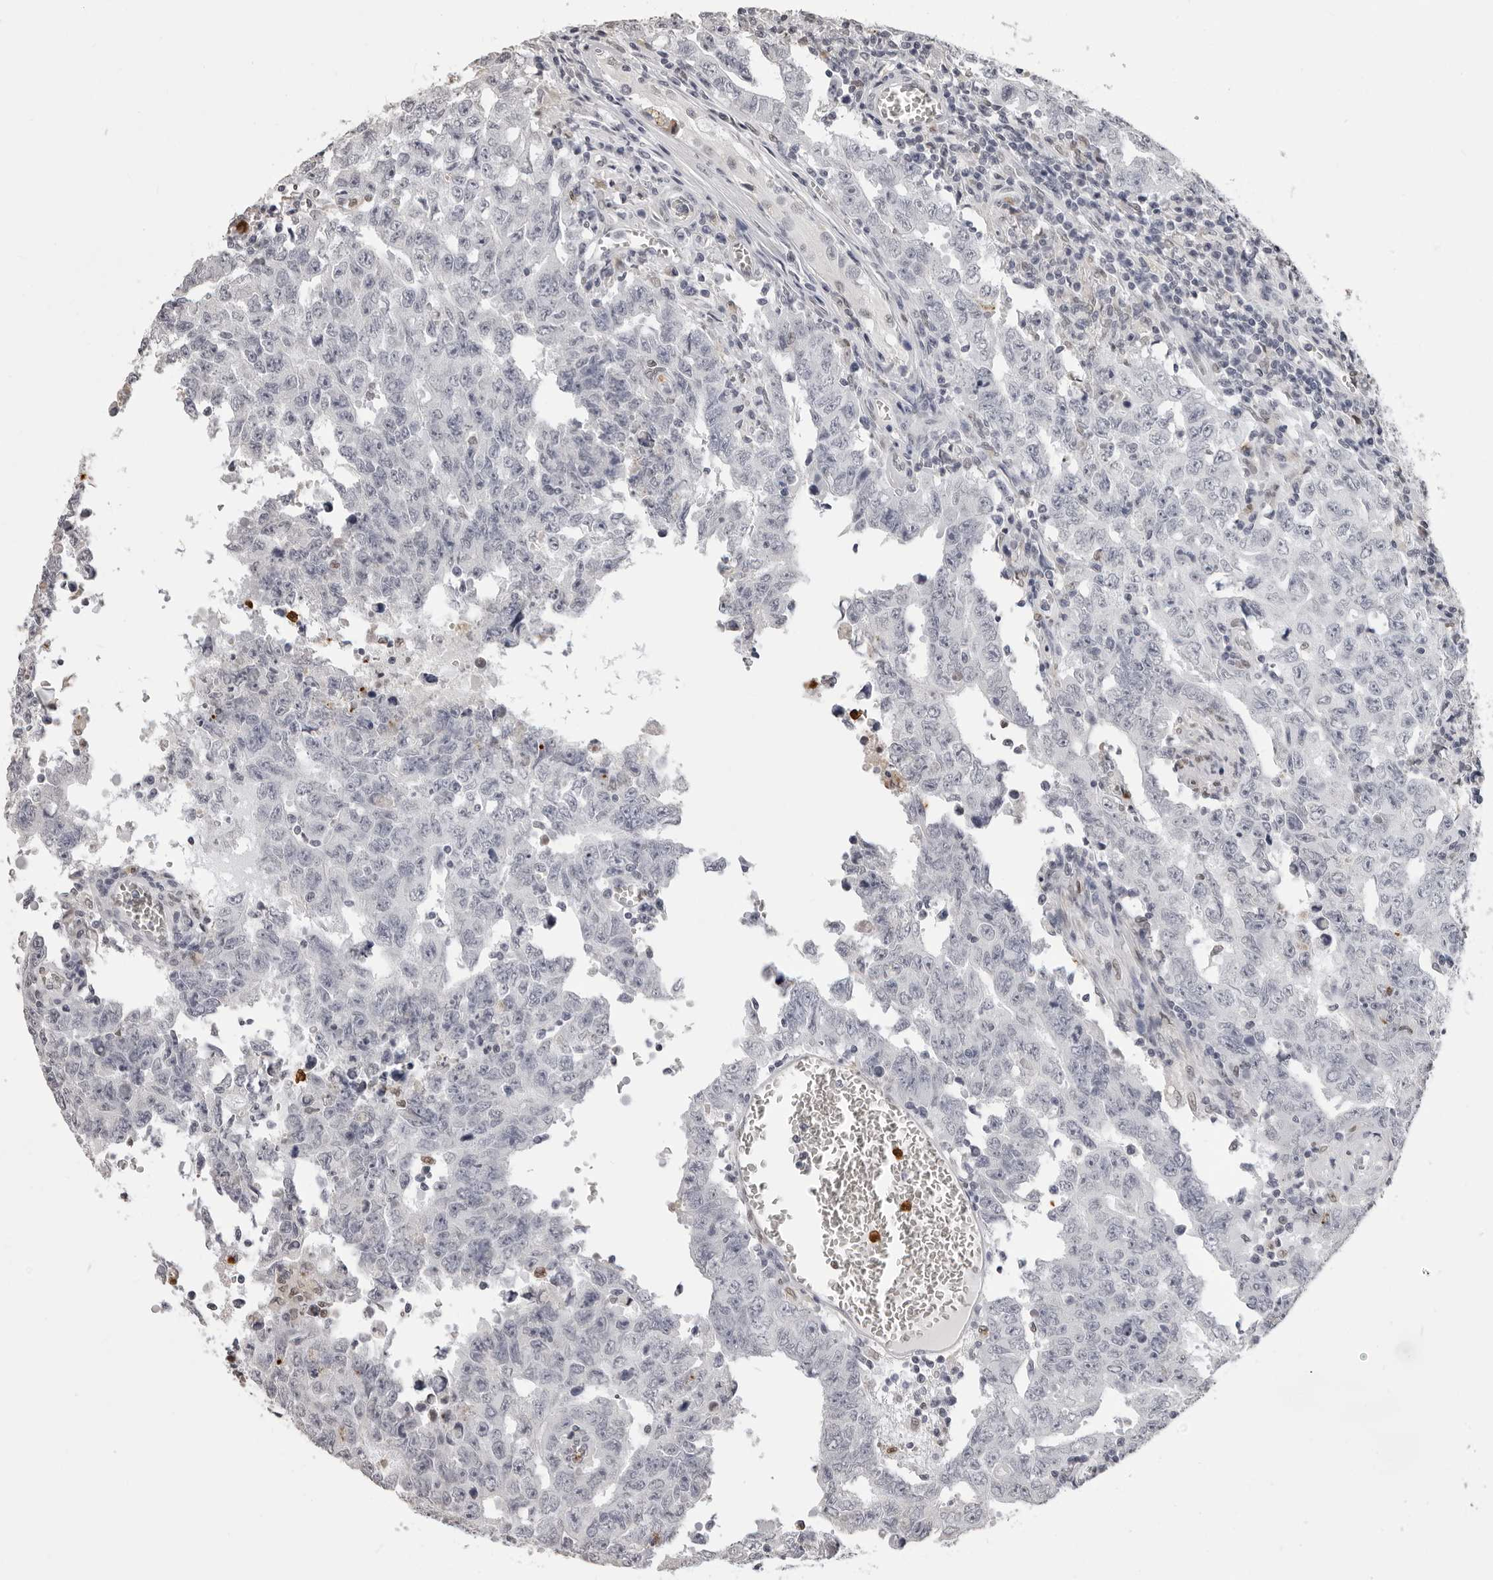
{"staining": {"intensity": "negative", "quantity": "none", "location": "none"}, "tissue": "testis cancer", "cell_type": "Tumor cells", "image_type": "cancer", "snomed": [{"axis": "morphology", "description": "Carcinoma, Embryonal, NOS"}, {"axis": "topography", "description": "Testis"}], "caption": "The micrograph reveals no significant staining in tumor cells of testis embryonal carcinoma.", "gene": "IL31", "patient": {"sex": "male", "age": 26}}